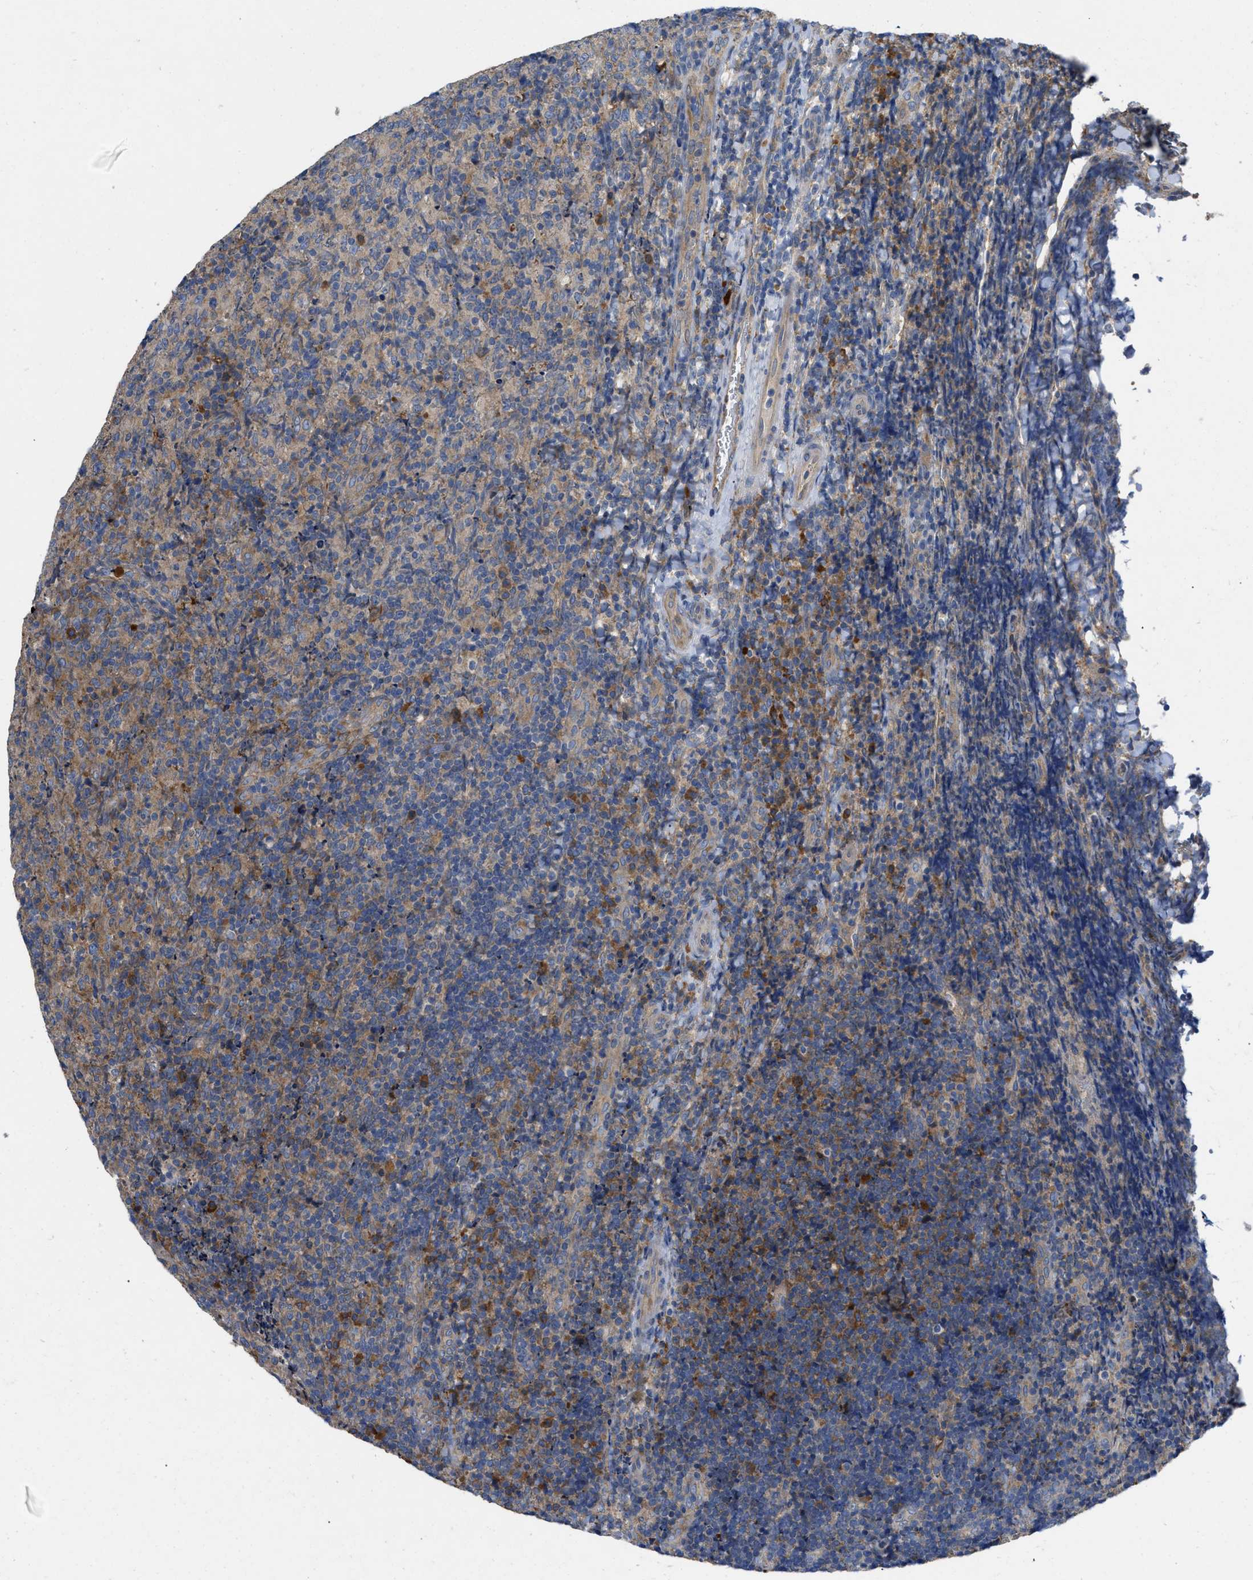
{"staining": {"intensity": "weak", "quantity": ">75%", "location": "cytoplasmic/membranous"}, "tissue": "lymphoma", "cell_type": "Tumor cells", "image_type": "cancer", "snomed": [{"axis": "morphology", "description": "Malignant lymphoma, non-Hodgkin's type, High grade"}, {"axis": "topography", "description": "Tonsil"}], "caption": "IHC of human lymphoma demonstrates low levels of weak cytoplasmic/membranous positivity in about >75% of tumor cells.", "gene": "TMEM131", "patient": {"sex": "female", "age": 36}}